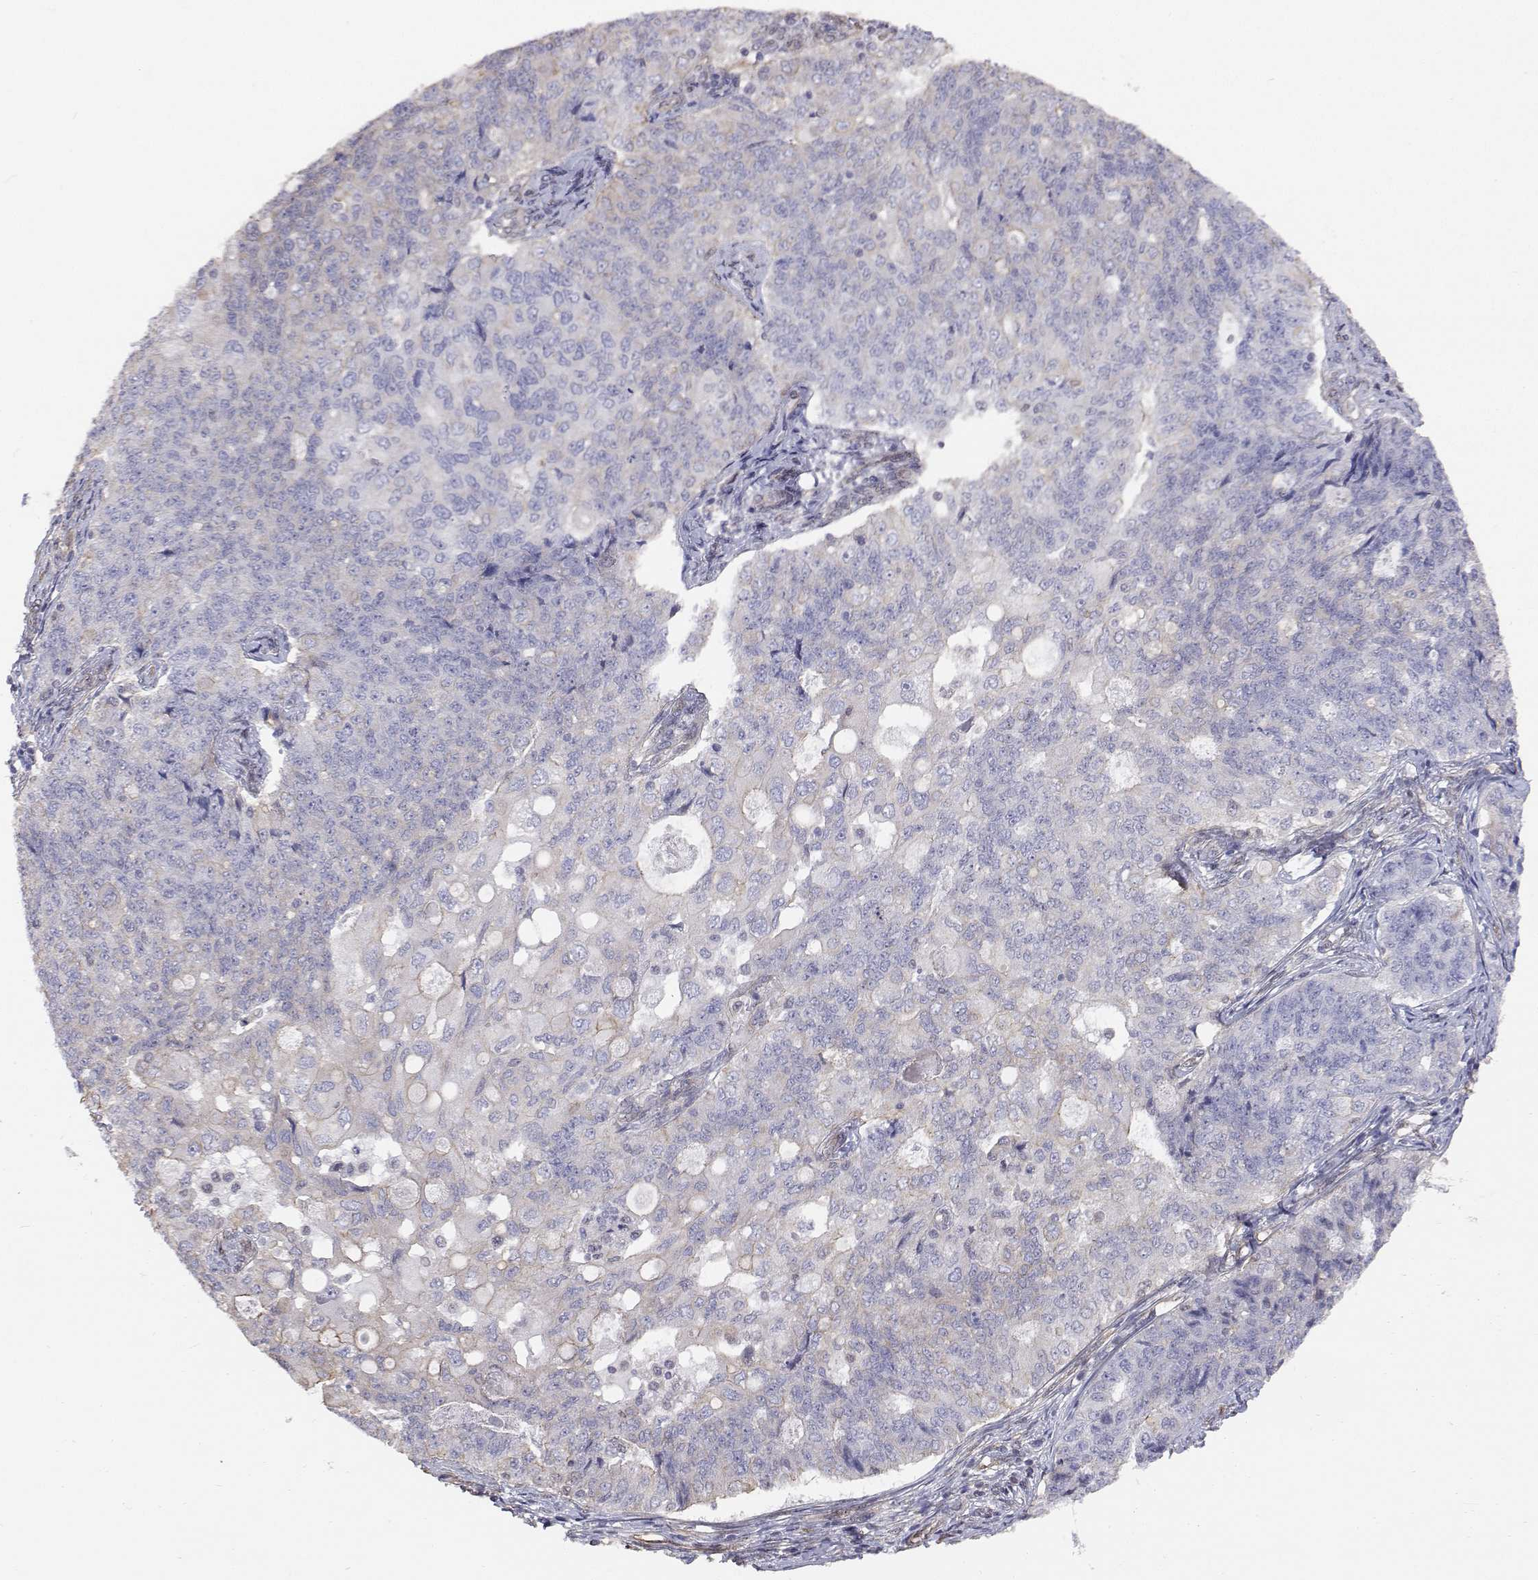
{"staining": {"intensity": "negative", "quantity": "none", "location": "none"}, "tissue": "endometrial cancer", "cell_type": "Tumor cells", "image_type": "cancer", "snomed": [{"axis": "morphology", "description": "Adenocarcinoma, NOS"}, {"axis": "topography", "description": "Endometrium"}], "caption": "Immunohistochemistry photomicrograph of neoplastic tissue: human endometrial cancer (adenocarcinoma) stained with DAB displays no significant protein staining in tumor cells.", "gene": "GSDMA", "patient": {"sex": "female", "age": 43}}